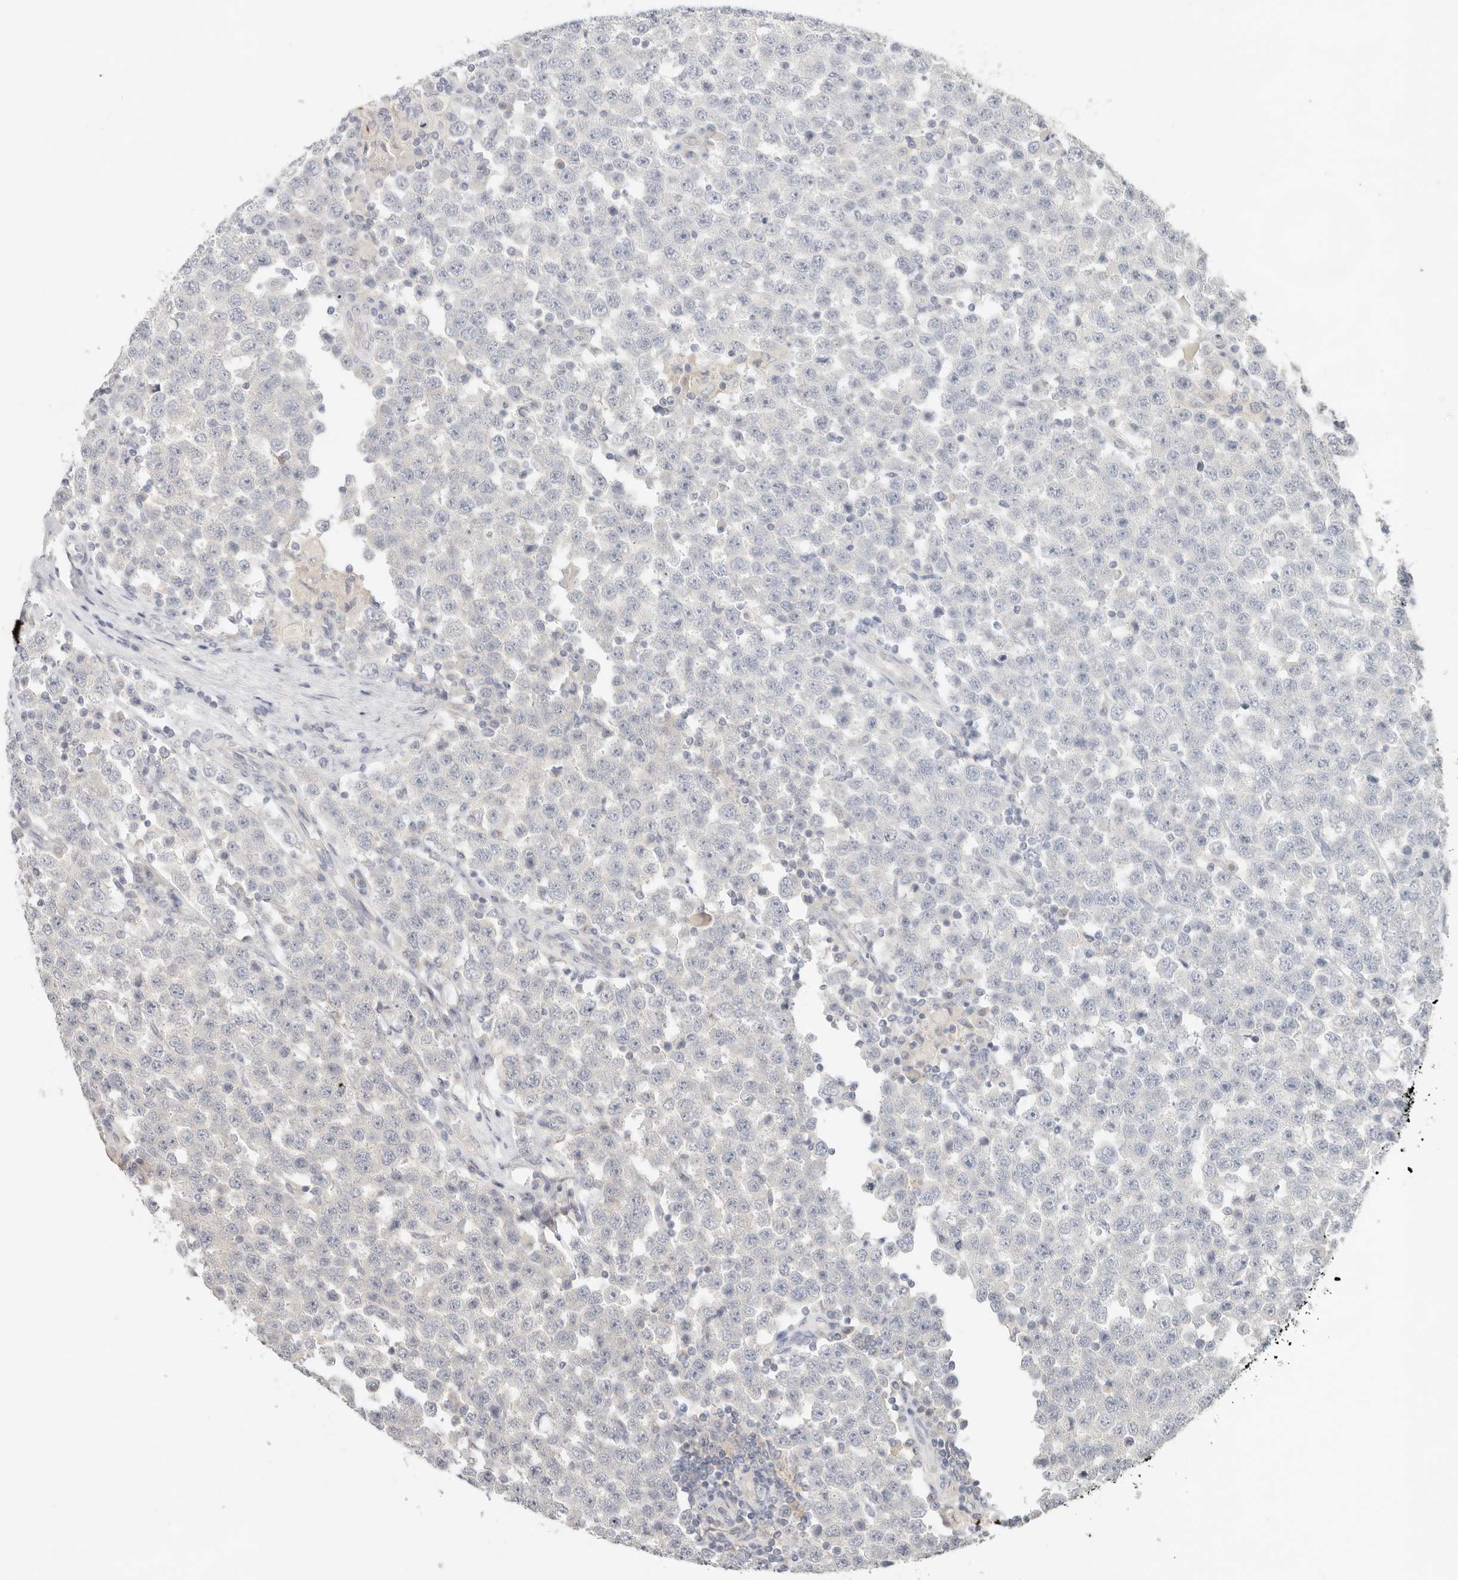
{"staining": {"intensity": "negative", "quantity": "none", "location": "none"}, "tissue": "testis cancer", "cell_type": "Tumor cells", "image_type": "cancer", "snomed": [{"axis": "morphology", "description": "Seminoma, NOS"}, {"axis": "topography", "description": "Testis"}], "caption": "Immunohistochemistry image of neoplastic tissue: human testis cancer (seminoma) stained with DAB (3,3'-diaminobenzidine) reveals no significant protein positivity in tumor cells.", "gene": "HECTD3", "patient": {"sex": "male", "age": 28}}